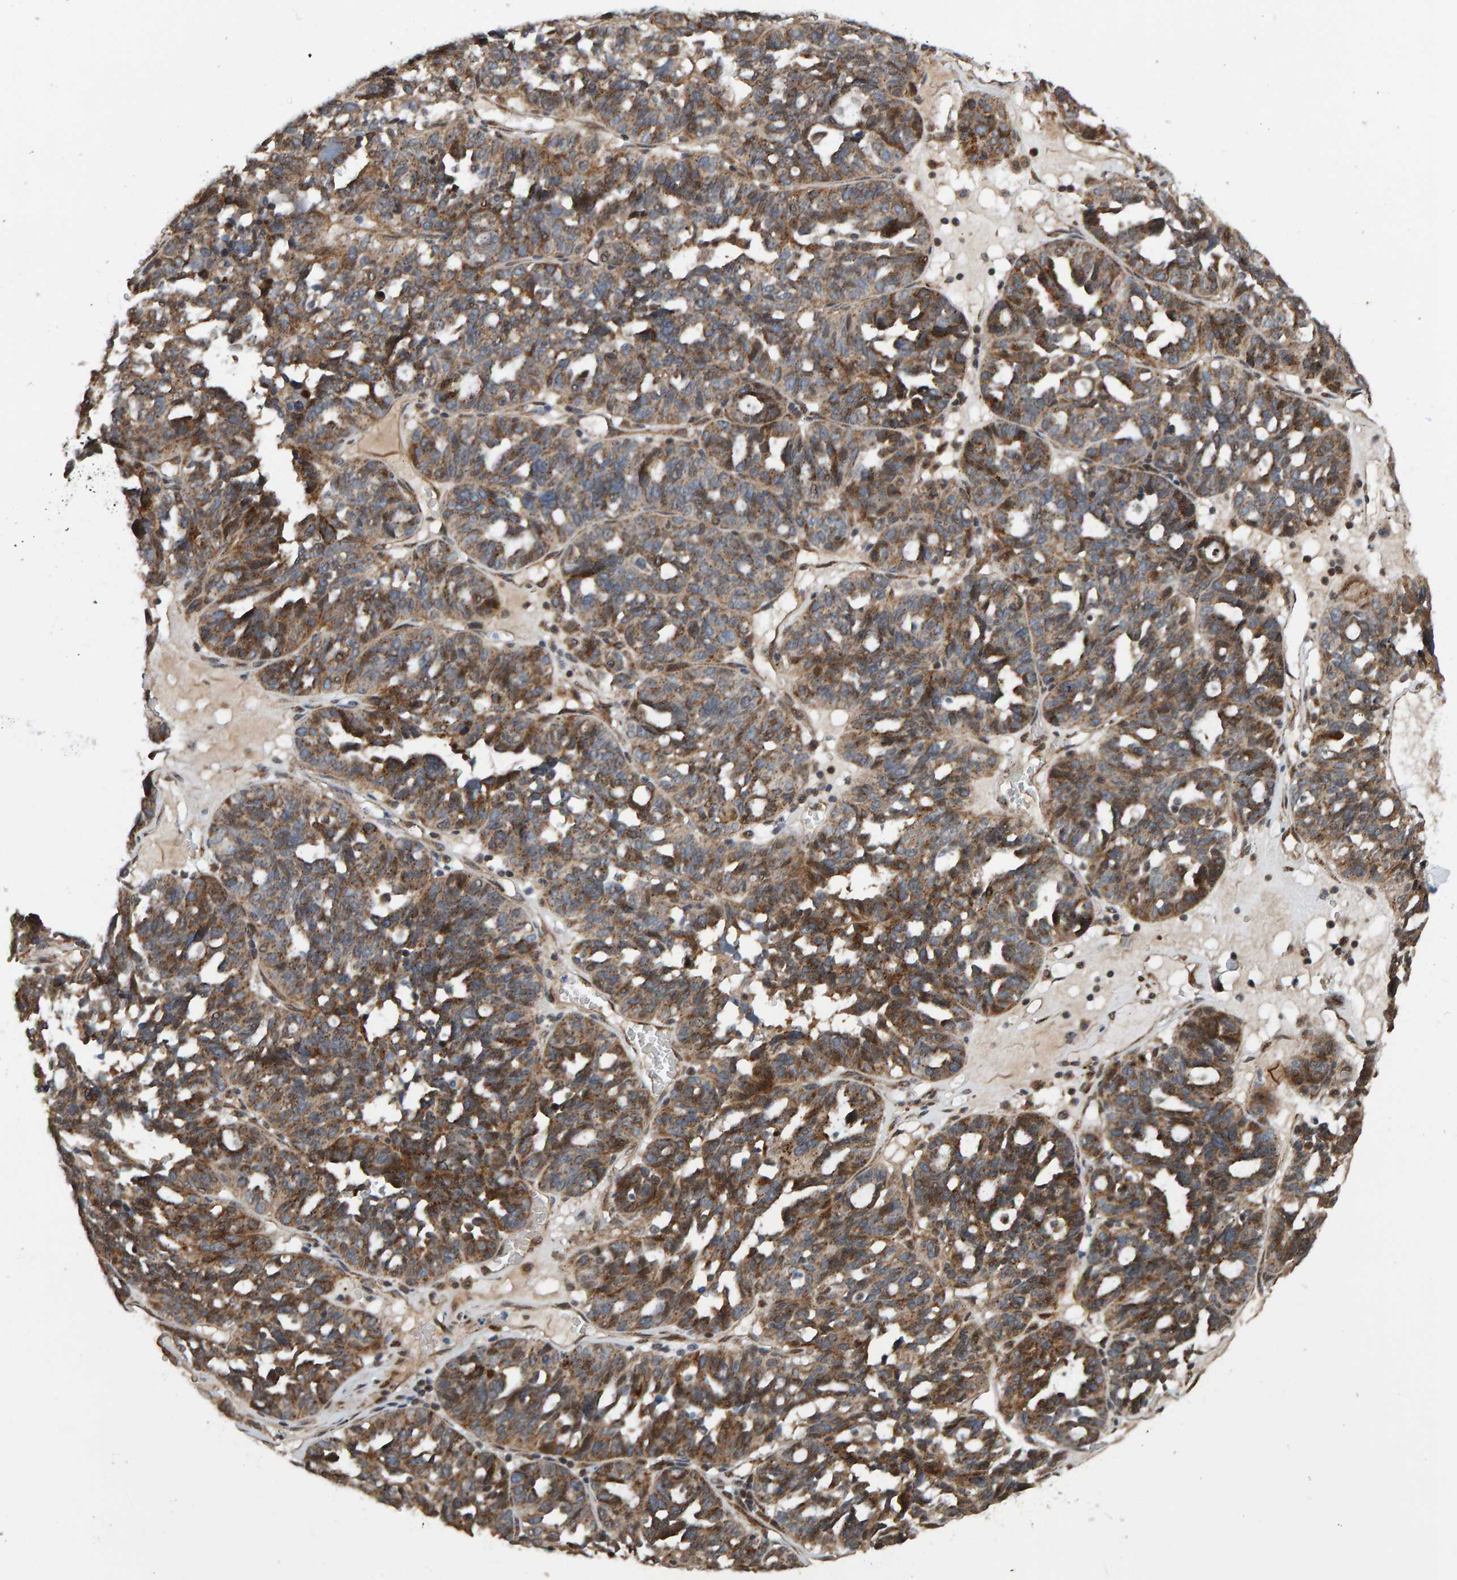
{"staining": {"intensity": "moderate", "quantity": ">75%", "location": "cytoplasmic/membranous"}, "tissue": "ovarian cancer", "cell_type": "Tumor cells", "image_type": "cancer", "snomed": [{"axis": "morphology", "description": "Cystadenocarcinoma, serous, NOS"}, {"axis": "topography", "description": "Ovary"}], "caption": "Protein expression analysis of human serous cystadenocarcinoma (ovarian) reveals moderate cytoplasmic/membranous positivity in about >75% of tumor cells. The staining was performed using DAB (3,3'-diaminobenzidine) to visualize the protein expression in brown, while the nuclei were stained in blue with hematoxylin (Magnification: 20x).", "gene": "CCDC25", "patient": {"sex": "female", "age": 59}}